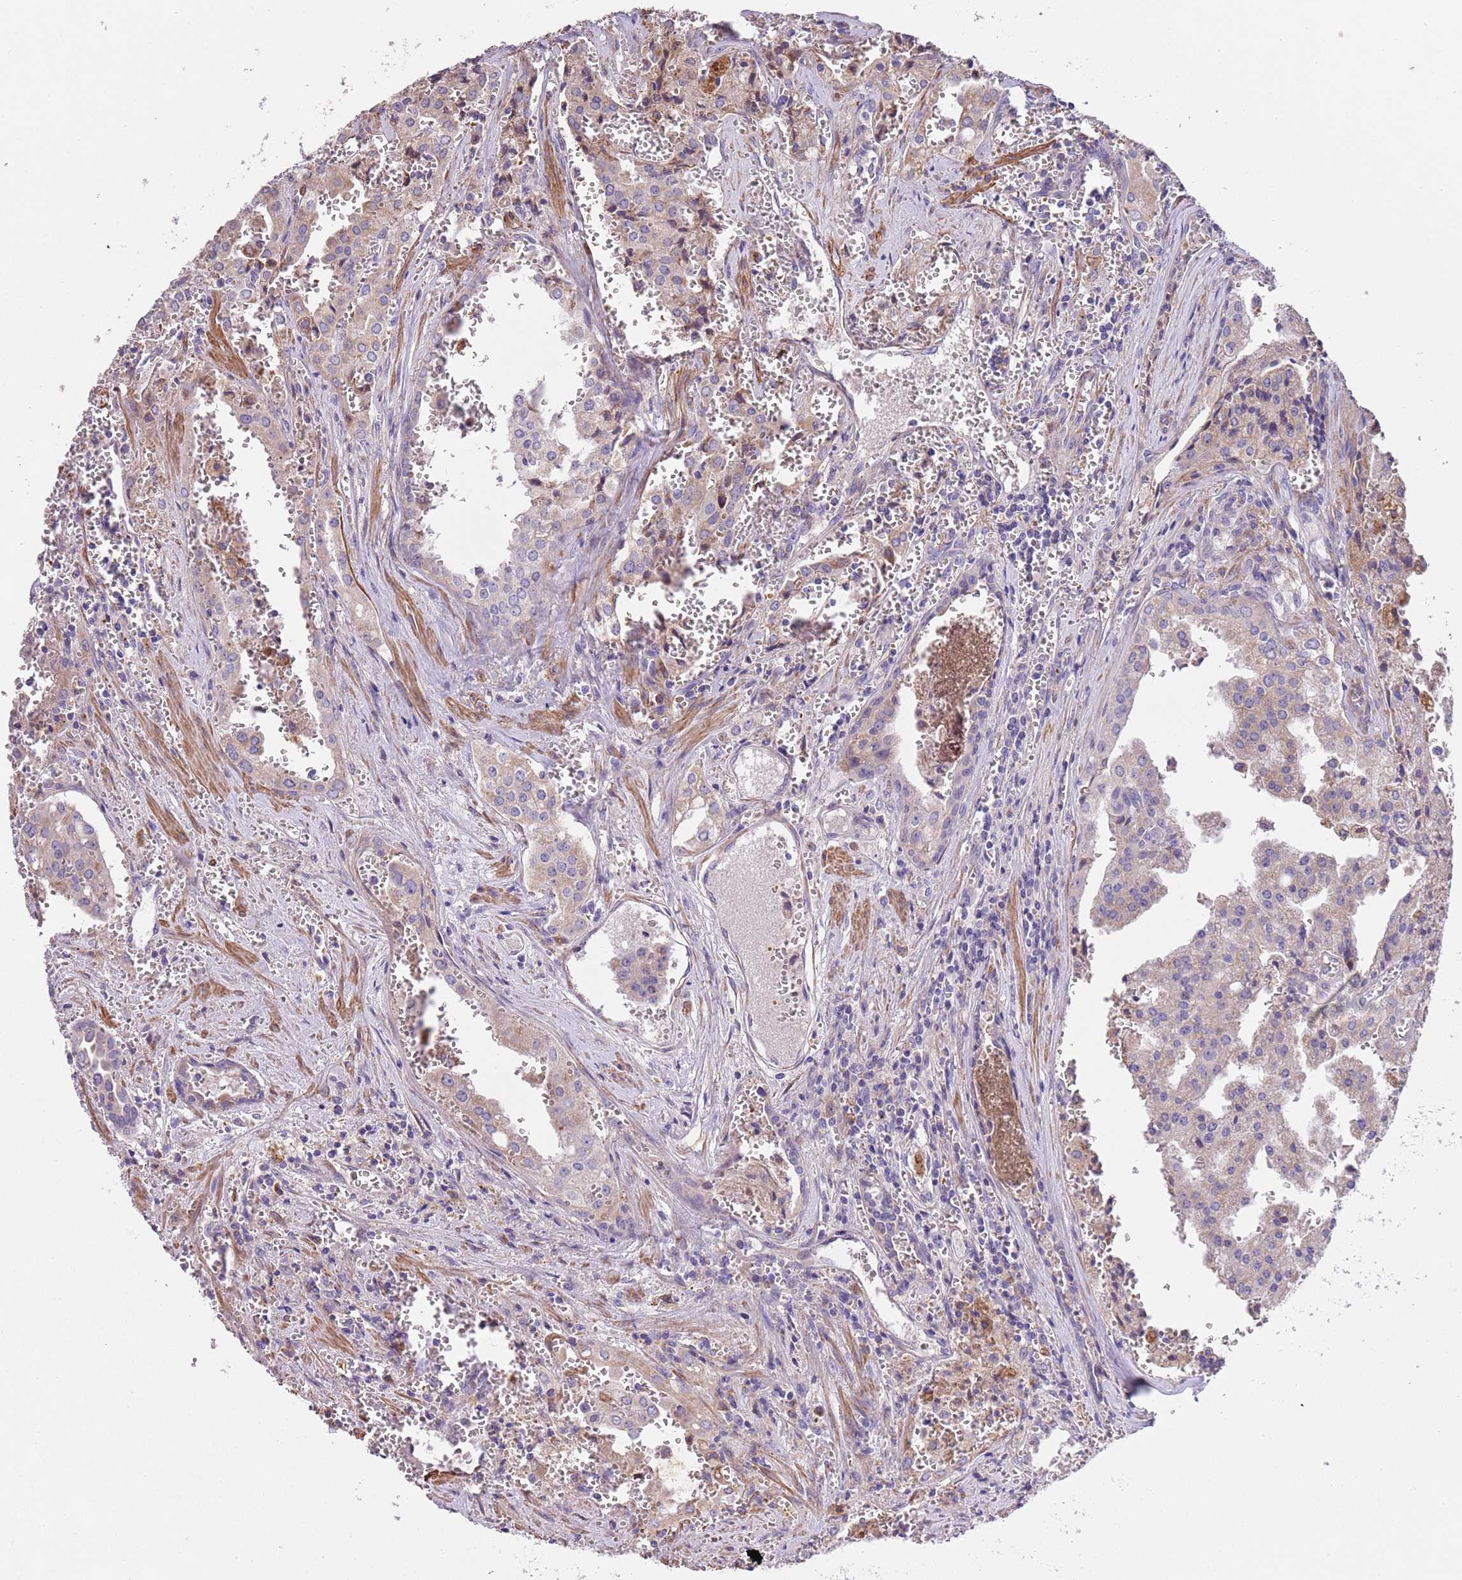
{"staining": {"intensity": "weak", "quantity": "25%-75%", "location": "cytoplasmic/membranous"}, "tissue": "prostate cancer", "cell_type": "Tumor cells", "image_type": "cancer", "snomed": [{"axis": "morphology", "description": "Adenocarcinoma, High grade"}, {"axis": "topography", "description": "Prostate"}], "caption": "Immunohistochemical staining of human prostate cancer (adenocarcinoma (high-grade)) displays low levels of weak cytoplasmic/membranous protein staining in about 25%-75% of tumor cells. The protein is stained brown, and the nuclei are stained in blue (DAB (3,3'-diaminobenzidine) IHC with brightfield microscopy, high magnification).", "gene": "PIGA", "patient": {"sex": "male", "age": 68}}